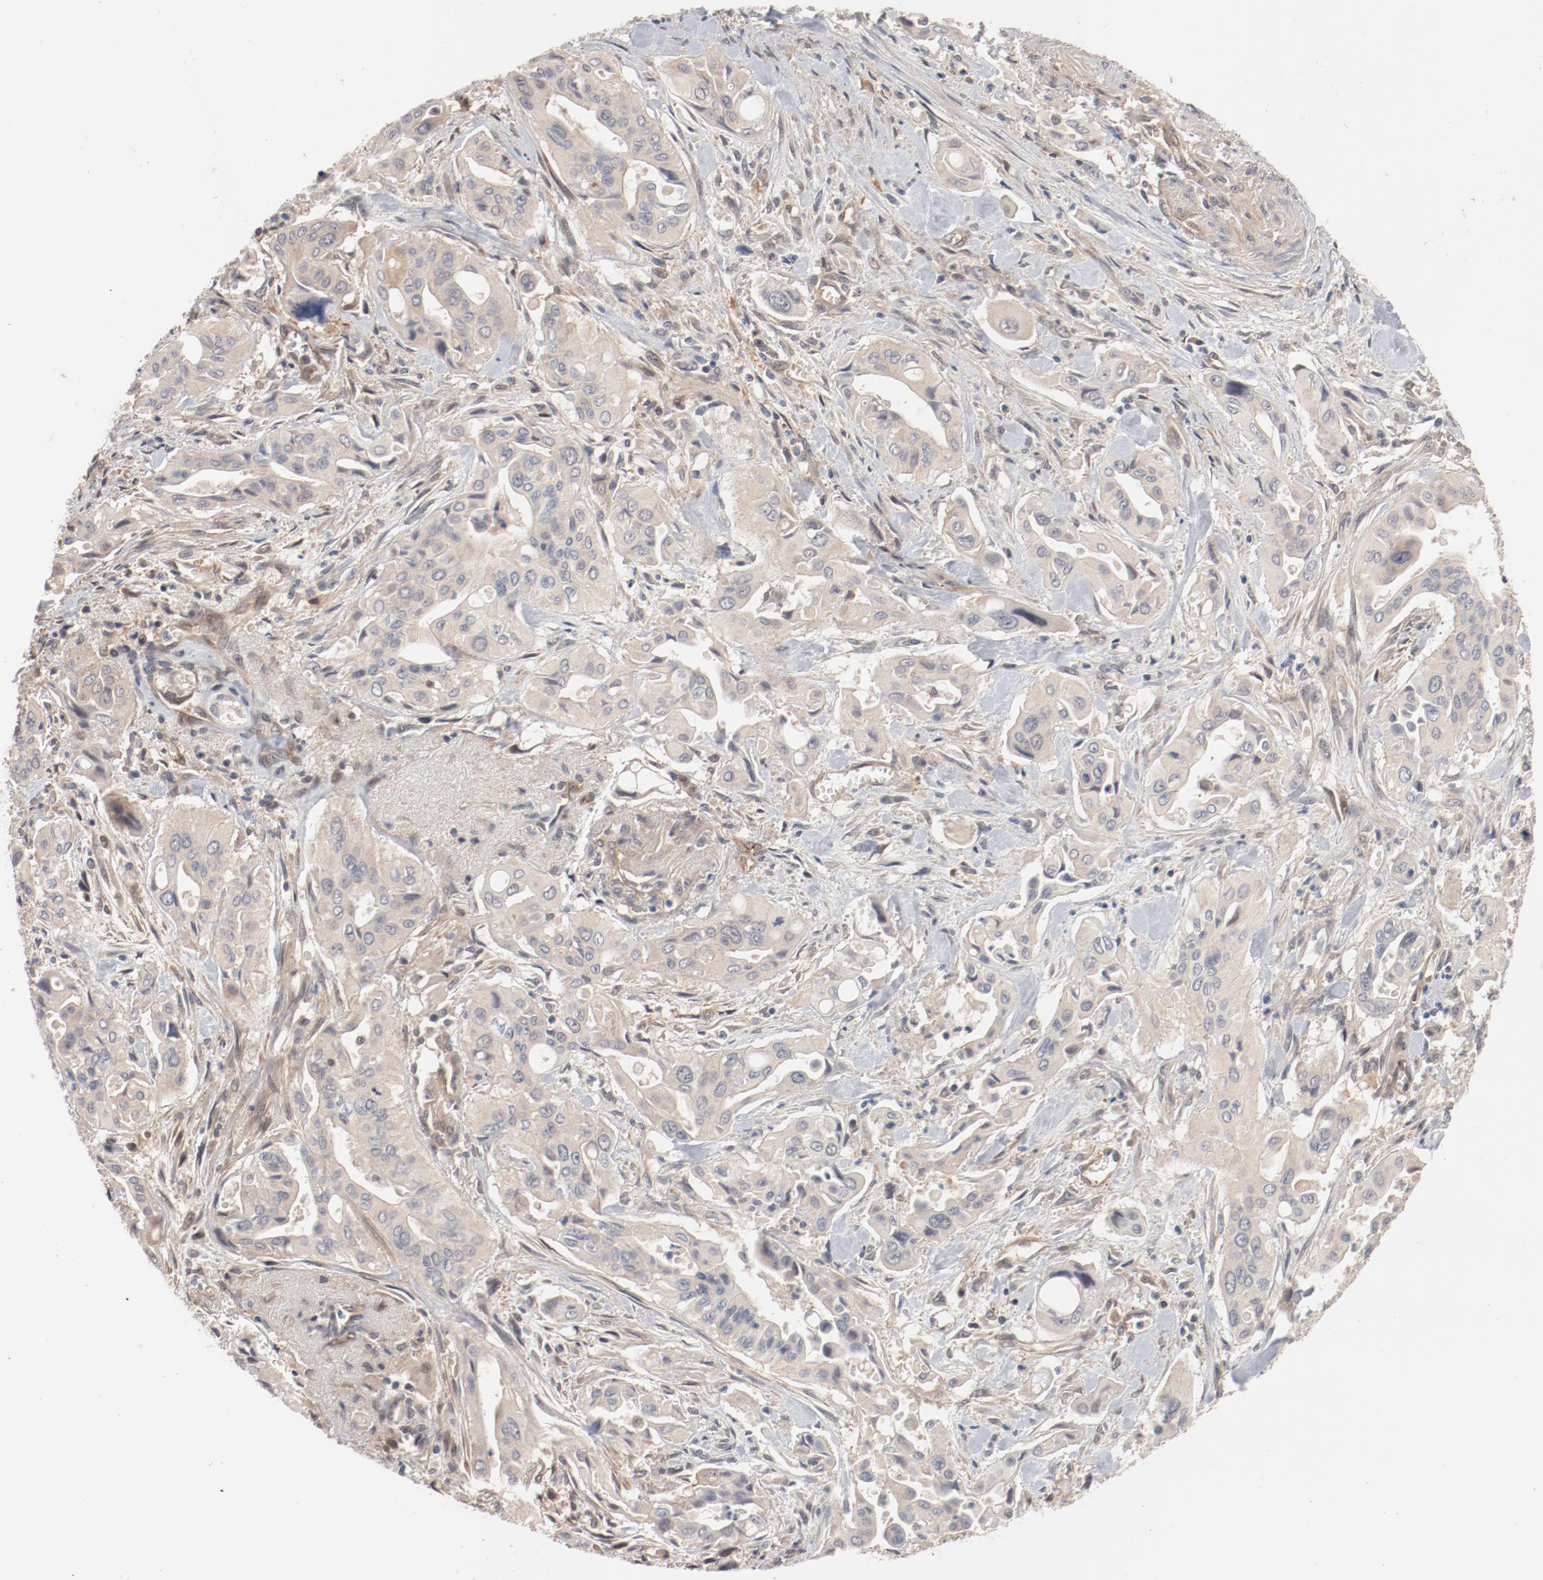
{"staining": {"intensity": "negative", "quantity": "none", "location": "none"}, "tissue": "pancreatic cancer", "cell_type": "Tumor cells", "image_type": "cancer", "snomed": [{"axis": "morphology", "description": "Adenocarcinoma, NOS"}, {"axis": "topography", "description": "Pancreas"}], "caption": "High magnification brightfield microscopy of adenocarcinoma (pancreatic) stained with DAB (brown) and counterstained with hematoxylin (blue): tumor cells show no significant expression.", "gene": "PITPNM2", "patient": {"sex": "male", "age": 77}}